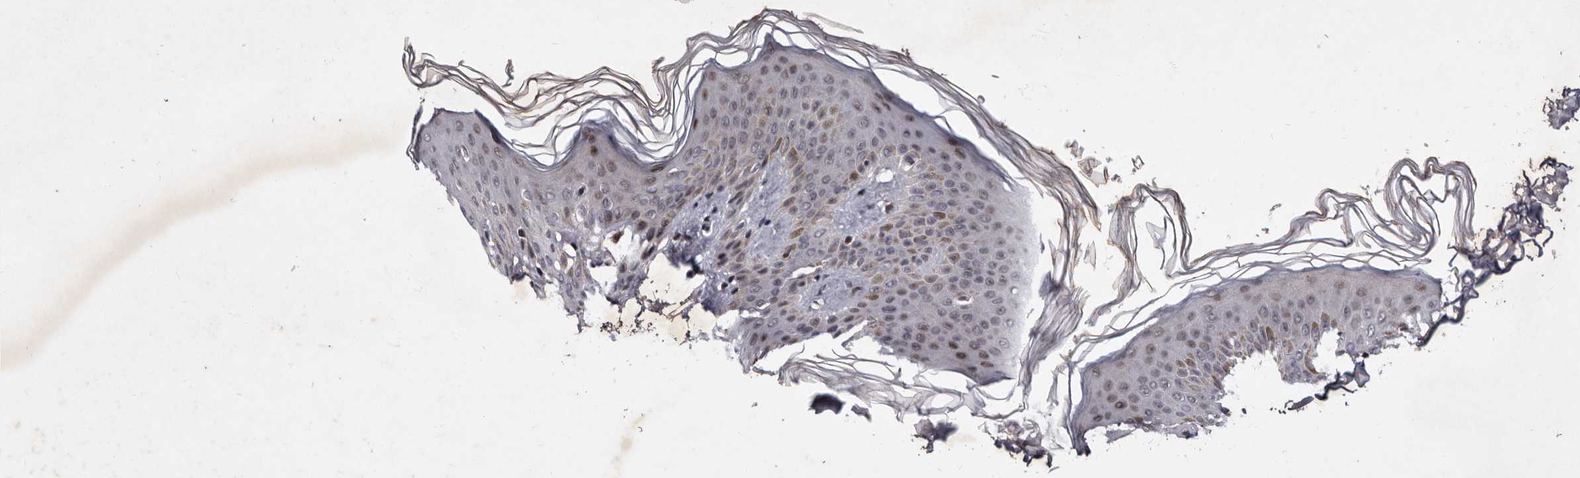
{"staining": {"intensity": "moderate", "quantity": "<25%", "location": "nuclear"}, "tissue": "skin", "cell_type": "Keratinocytes", "image_type": "normal", "snomed": [{"axis": "morphology", "description": "Normal tissue, NOS"}, {"axis": "morphology", "description": "Neoplasm, benign, NOS"}, {"axis": "topography", "description": "Skin"}, {"axis": "topography", "description": "Soft tissue"}], "caption": "IHC micrograph of unremarkable human skin stained for a protein (brown), which demonstrates low levels of moderate nuclear expression in approximately <25% of keratinocytes.", "gene": "TNKS", "patient": {"sex": "male", "age": 26}}